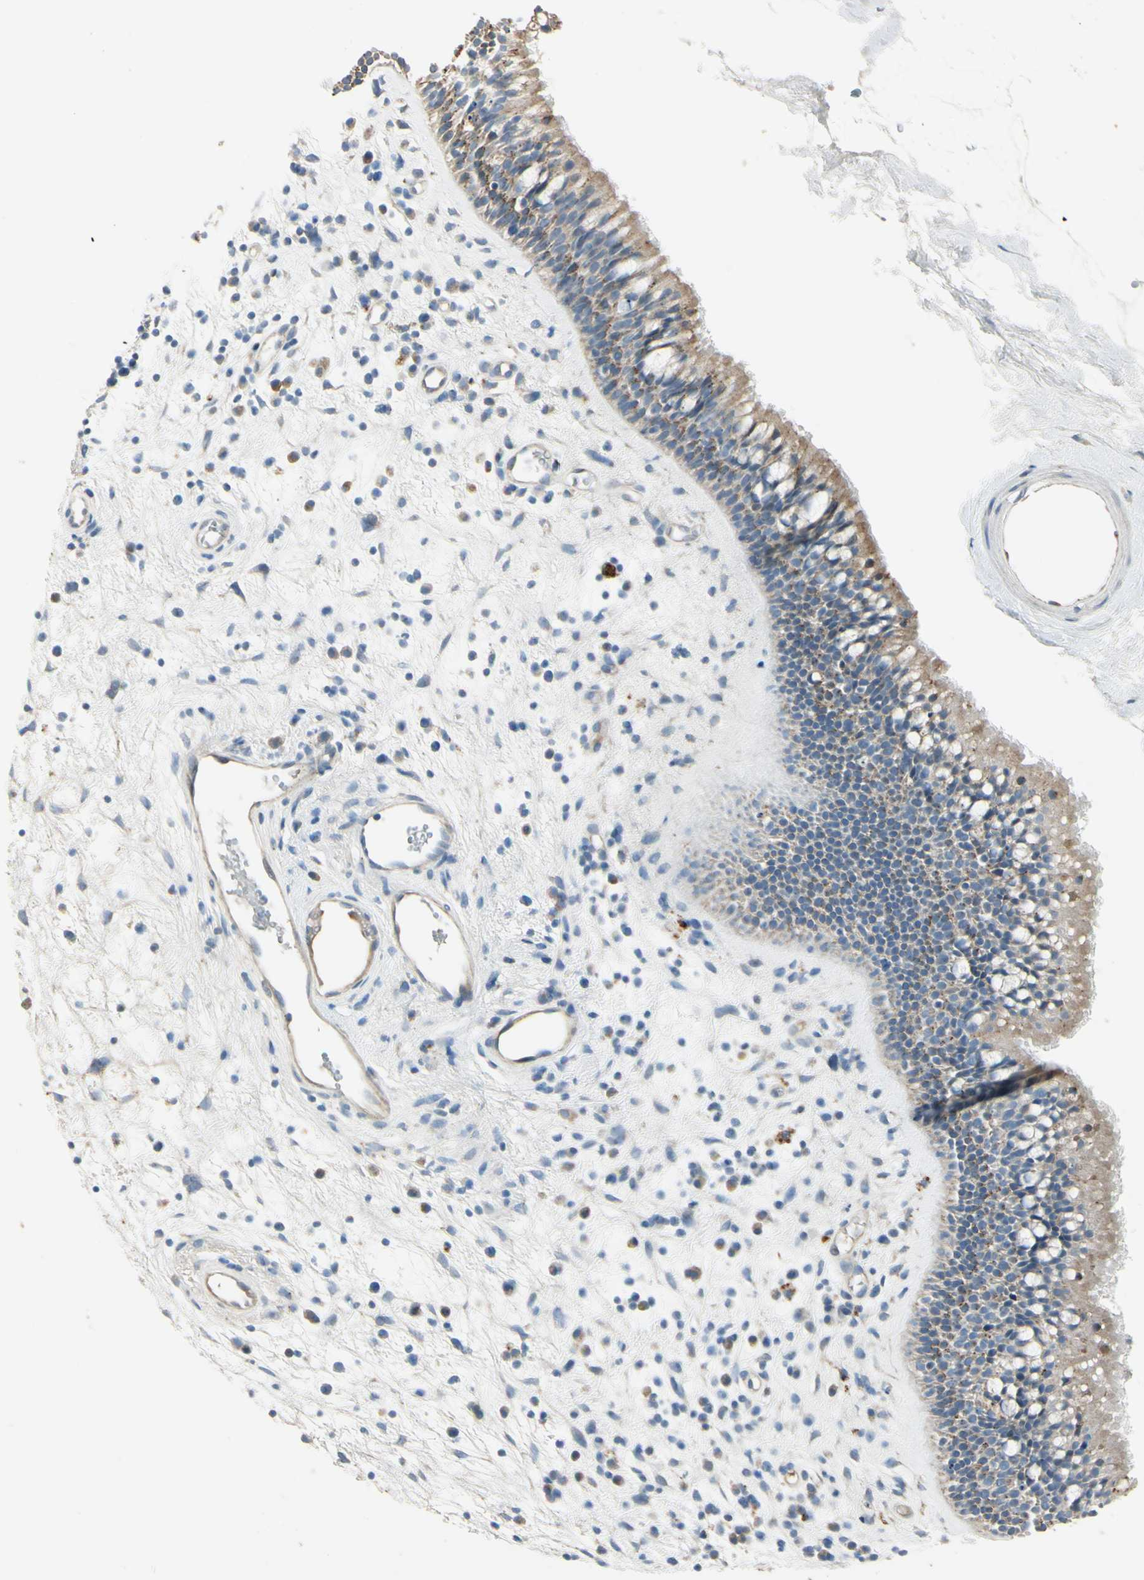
{"staining": {"intensity": "weak", "quantity": ">75%", "location": "cytoplasmic/membranous"}, "tissue": "nasopharynx", "cell_type": "Respiratory epithelial cells", "image_type": "normal", "snomed": [{"axis": "morphology", "description": "Normal tissue, NOS"}, {"axis": "morphology", "description": "Inflammation, NOS"}, {"axis": "topography", "description": "Nasopharynx"}], "caption": "Human nasopharynx stained for a protein (brown) exhibits weak cytoplasmic/membranous positive staining in approximately >75% of respiratory epithelial cells.", "gene": "ANGPTL1", "patient": {"sex": "male", "age": 48}}